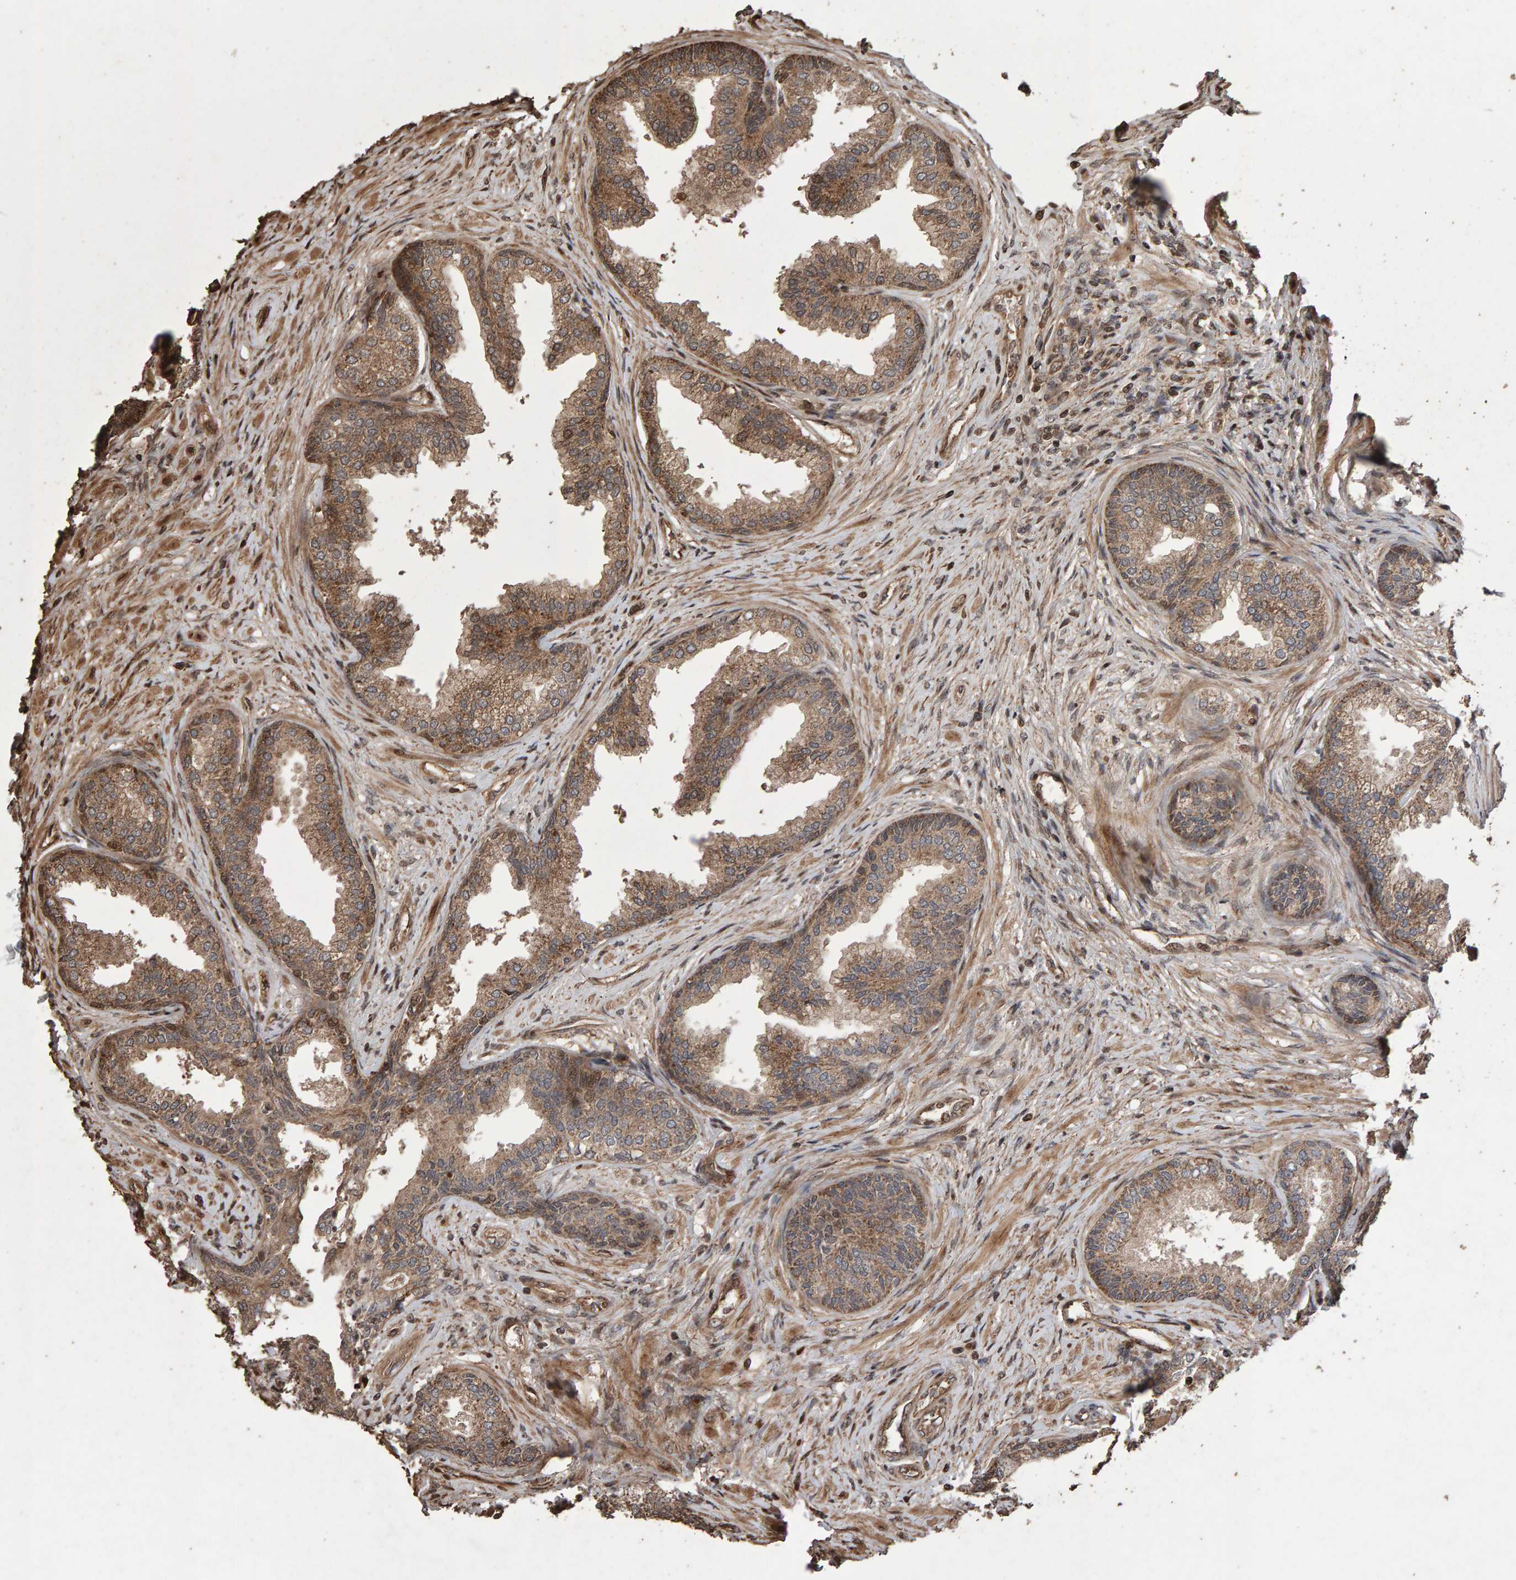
{"staining": {"intensity": "moderate", "quantity": ">75%", "location": "cytoplasmic/membranous"}, "tissue": "prostate", "cell_type": "Glandular cells", "image_type": "normal", "snomed": [{"axis": "morphology", "description": "Normal tissue, NOS"}, {"axis": "topography", "description": "Prostate"}], "caption": "Immunohistochemical staining of normal prostate demonstrates medium levels of moderate cytoplasmic/membranous staining in approximately >75% of glandular cells. The staining is performed using DAB (3,3'-diaminobenzidine) brown chromogen to label protein expression. The nuclei are counter-stained blue using hematoxylin.", "gene": "OSBP2", "patient": {"sex": "male", "age": 76}}